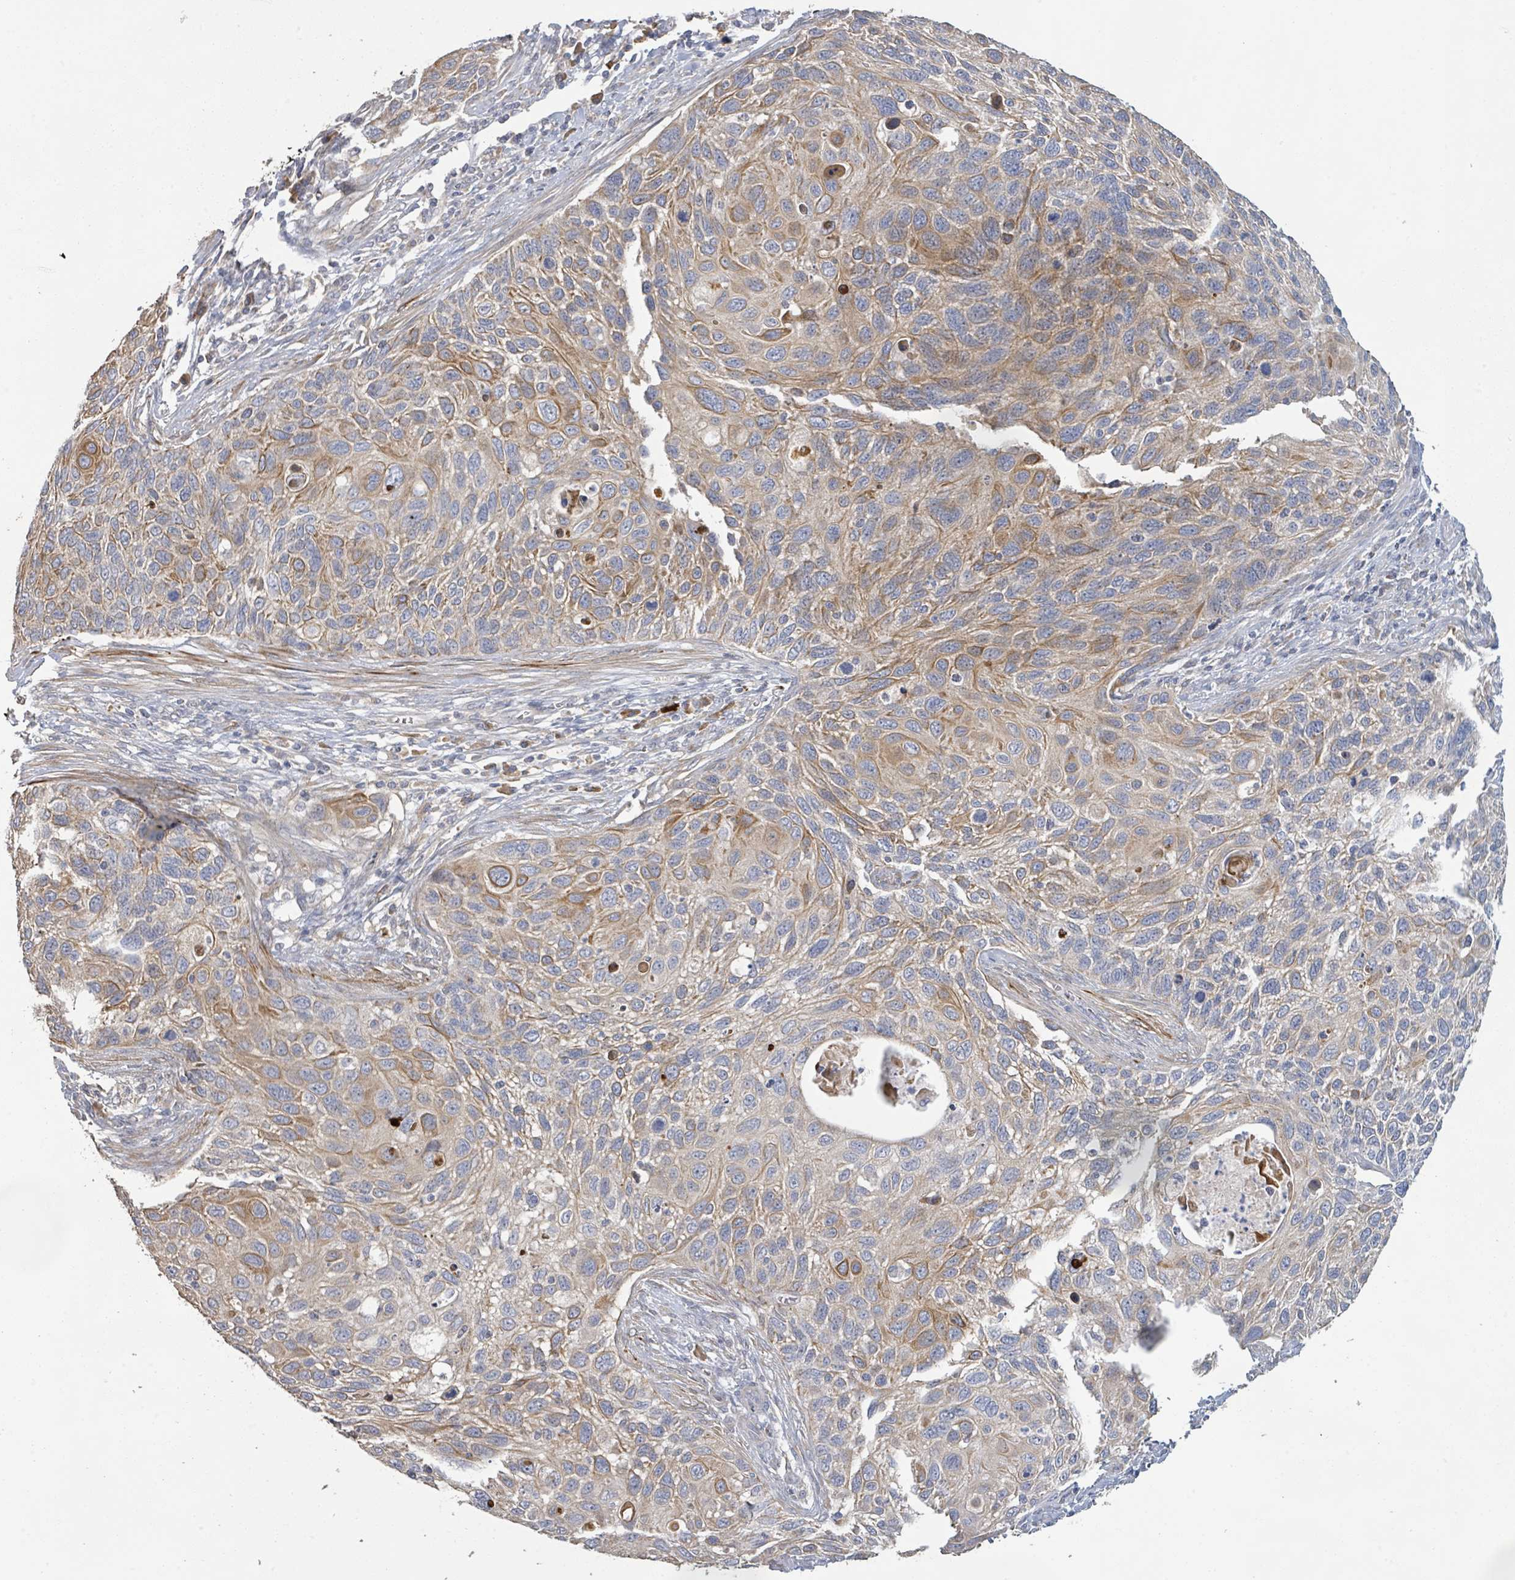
{"staining": {"intensity": "moderate", "quantity": "25%-75%", "location": "cytoplasmic/membranous"}, "tissue": "cervical cancer", "cell_type": "Tumor cells", "image_type": "cancer", "snomed": [{"axis": "morphology", "description": "Squamous cell carcinoma, NOS"}, {"axis": "topography", "description": "Cervix"}], "caption": "Cervical cancer stained with a protein marker demonstrates moderate staining in tumor cells.", "gene": "KCNS2", "patient": {"sex": "female", "age": 70}}